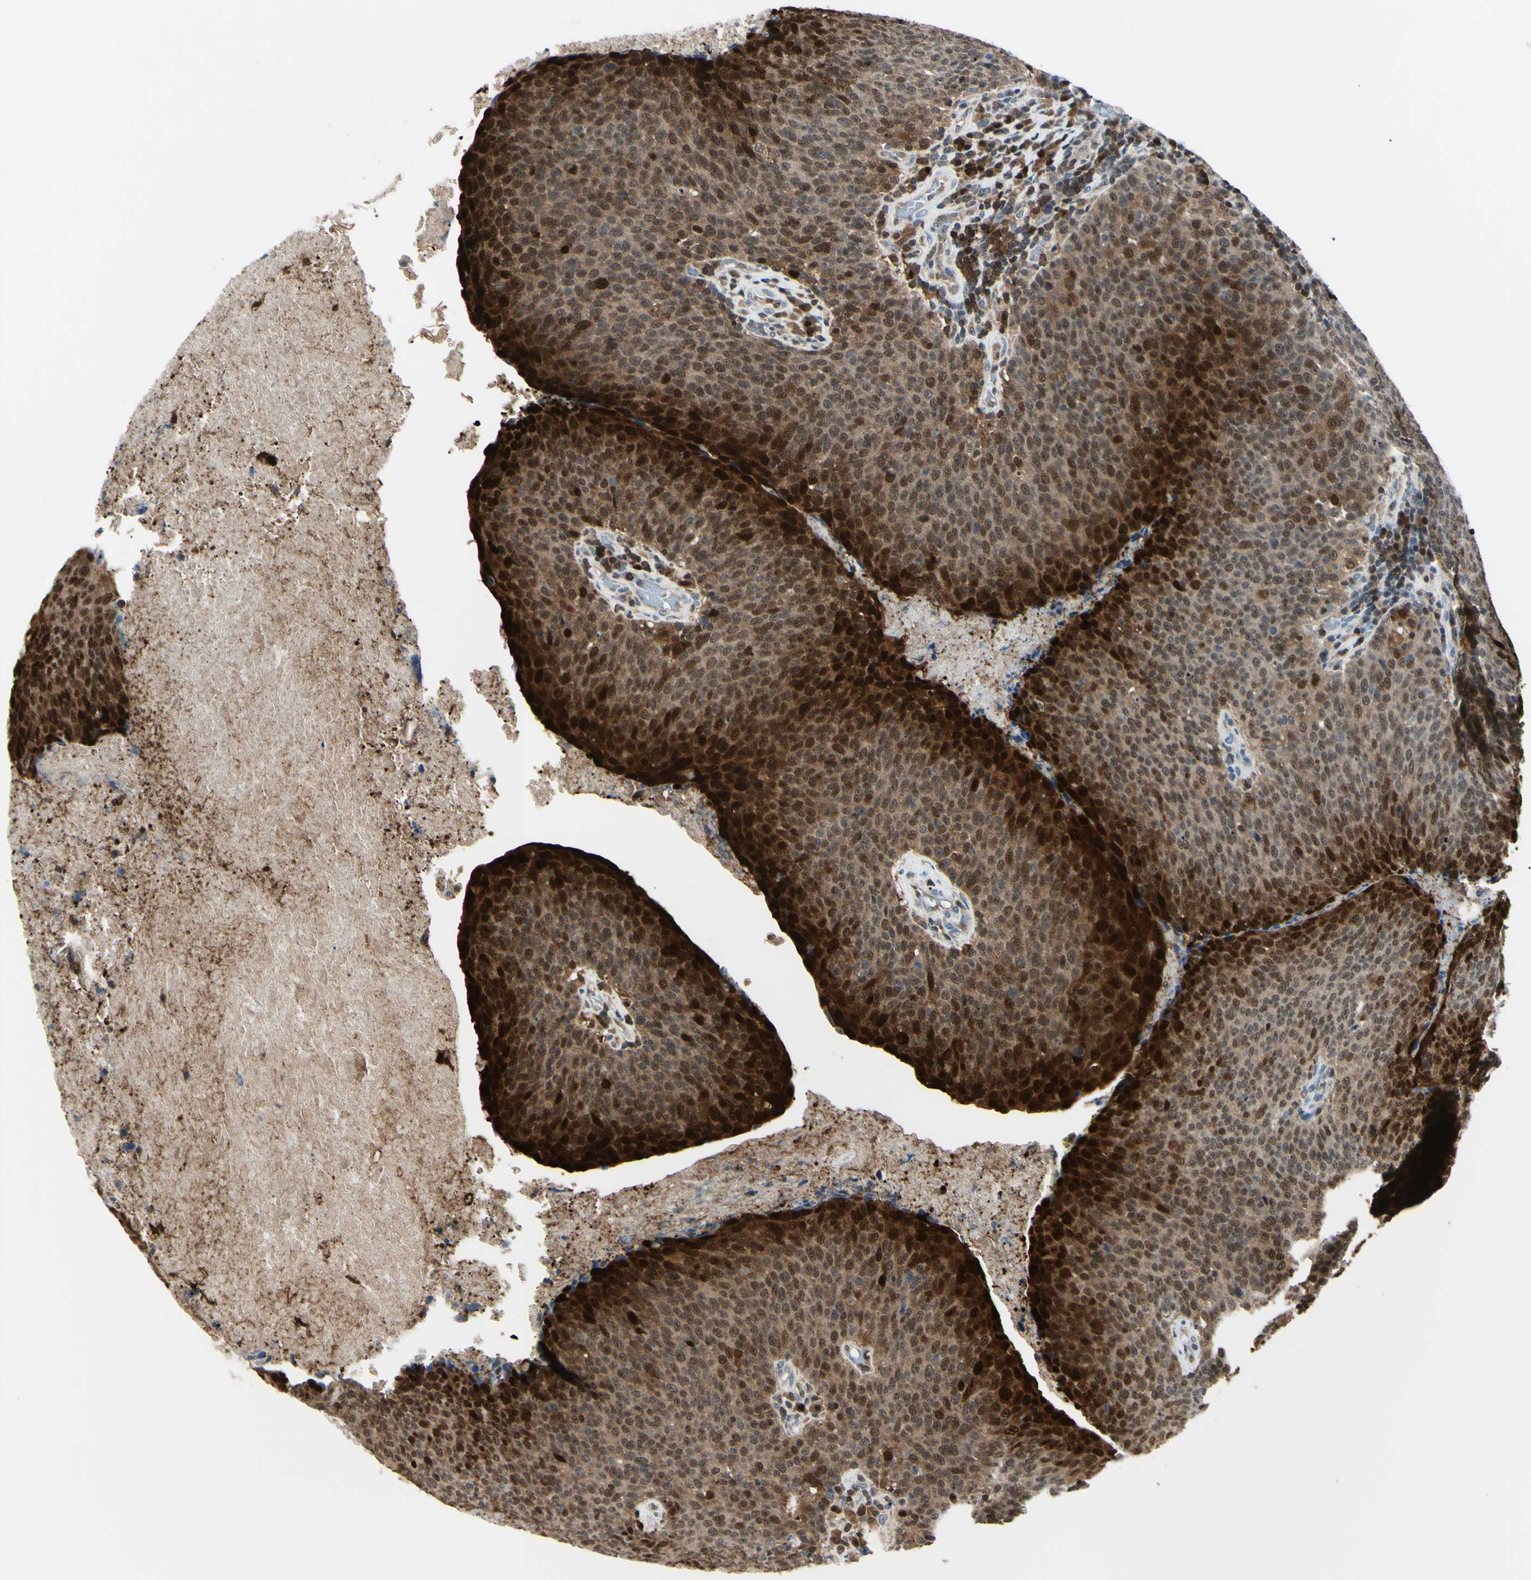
{"staining": {"intensity": "strong", "quantity": ">75%", "location": "cytoplasmic/membranous,nuclear"}, "tissue": "head and neck cancer", "cell_type": "Tumor cells", "image_type": "cancer", "snomed": [{"axis": "morphology", "description": "Squamous cell carcinoma, NOS"}, {"axis": "morphology", "description": "Squamous cell carcinoma, metastatic, NOS"}, {"axis": "topography", "description": "Lymph node"}, {"axis": "topography", "description": "Head-Neck"}], "caption": "The immunohistochemical stain labels strong cytoplasmic/membranous and nuclear expression in tumor cells of head and neck cancer (metastatic squamous cell carcinoma) tissue.", "gene": "PGK1", "patient": {"sex": "male", "age": 62}}